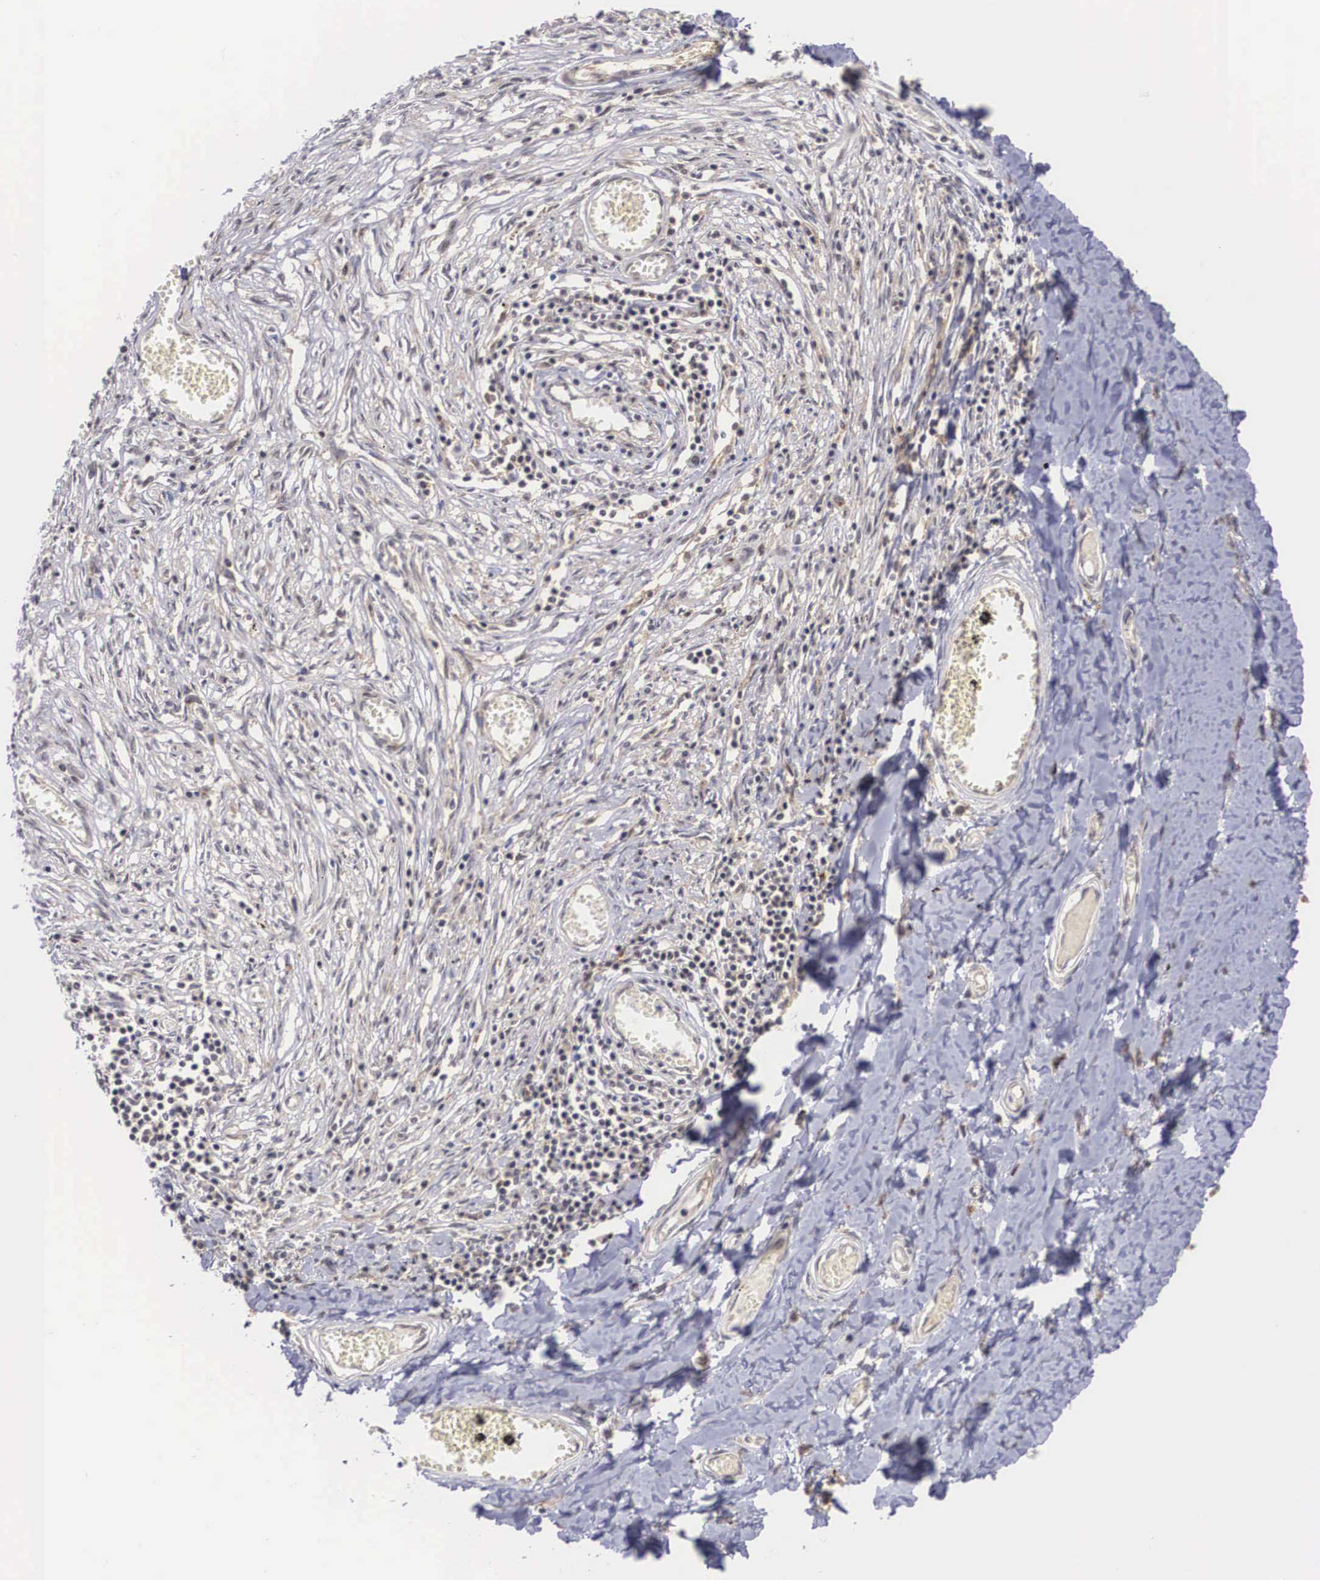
{"staining": {"intensity": "negative", "quantity": "none", "location": "none"}, "tissue": "adipose tissue", "cell_type": "Adipocytes", "image_type": "normal", "snomed": [{"axis": "morphology", "description": "Normal tissue, NOS"}, {"axis": "morphology", "description": "Sarcoma, NOS"}, {"axis": "topography", "description": "Skin"}, {"axis": "topography", "description": "Soft tissue"}], "caption": "Immunohistochemical staining of benign human adipose tissue exhibits no significant expression in adipocytes.", "gene": "NR4A2", "patient": {"sex": "female", "age": 51}}